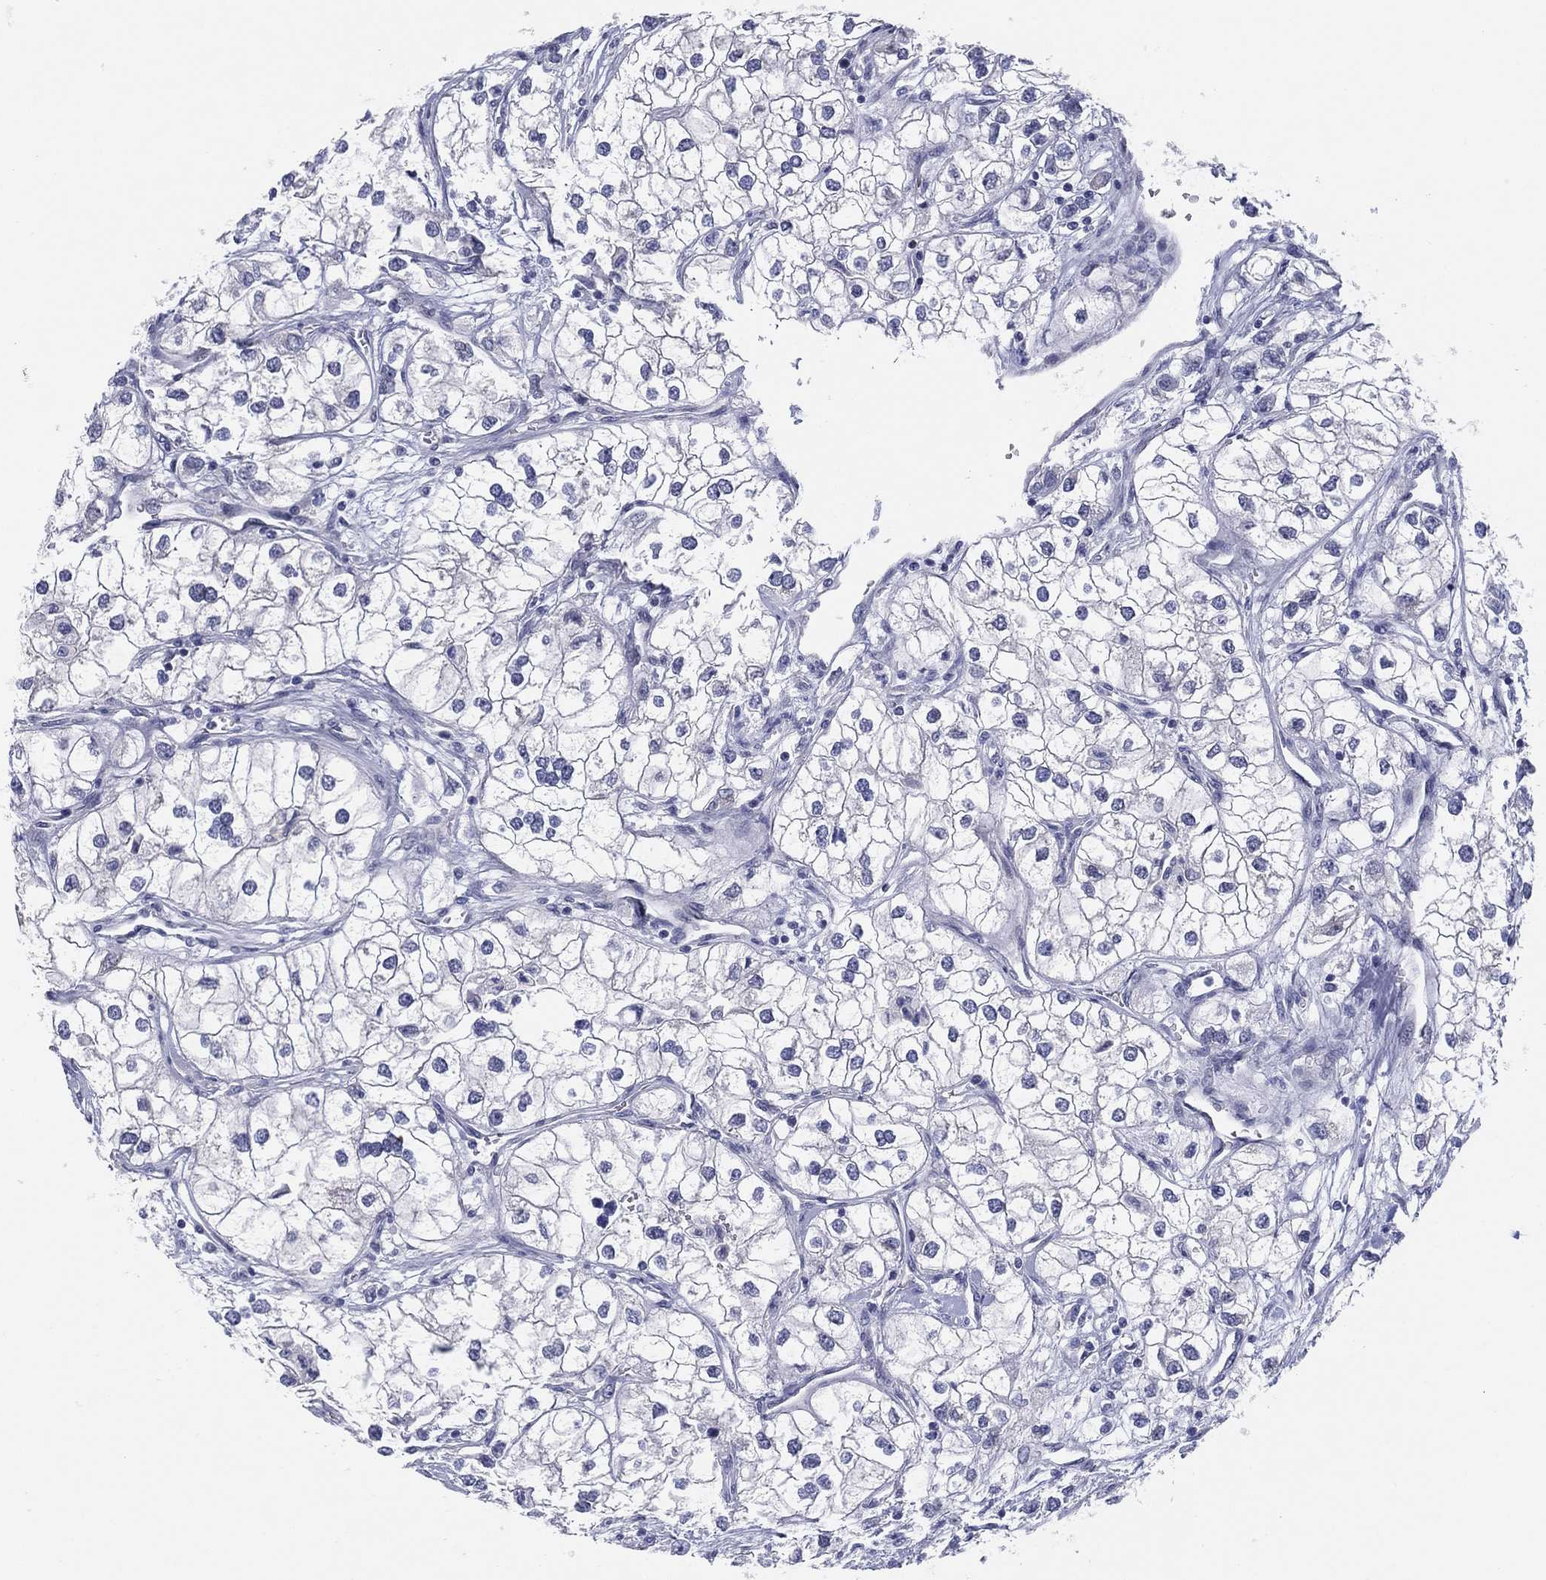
{"staining": {"intensity": "negative", "quantity": "none", "location": "none"}, "tissue": "renal cancer", "cell_type": "Tumor cells", "image_type": "cancer", "snomed": [{"axis": "morphology", "description": "Adenocarcinoma, NOS"}, {"axis": "topography", "description": "Kidney"}], "caption": "There is no significant positivity in tumor cells of adenocarcinoma (renal).", "gene": "HEATR4", "patient": {"sex": "male", "age": 59}}